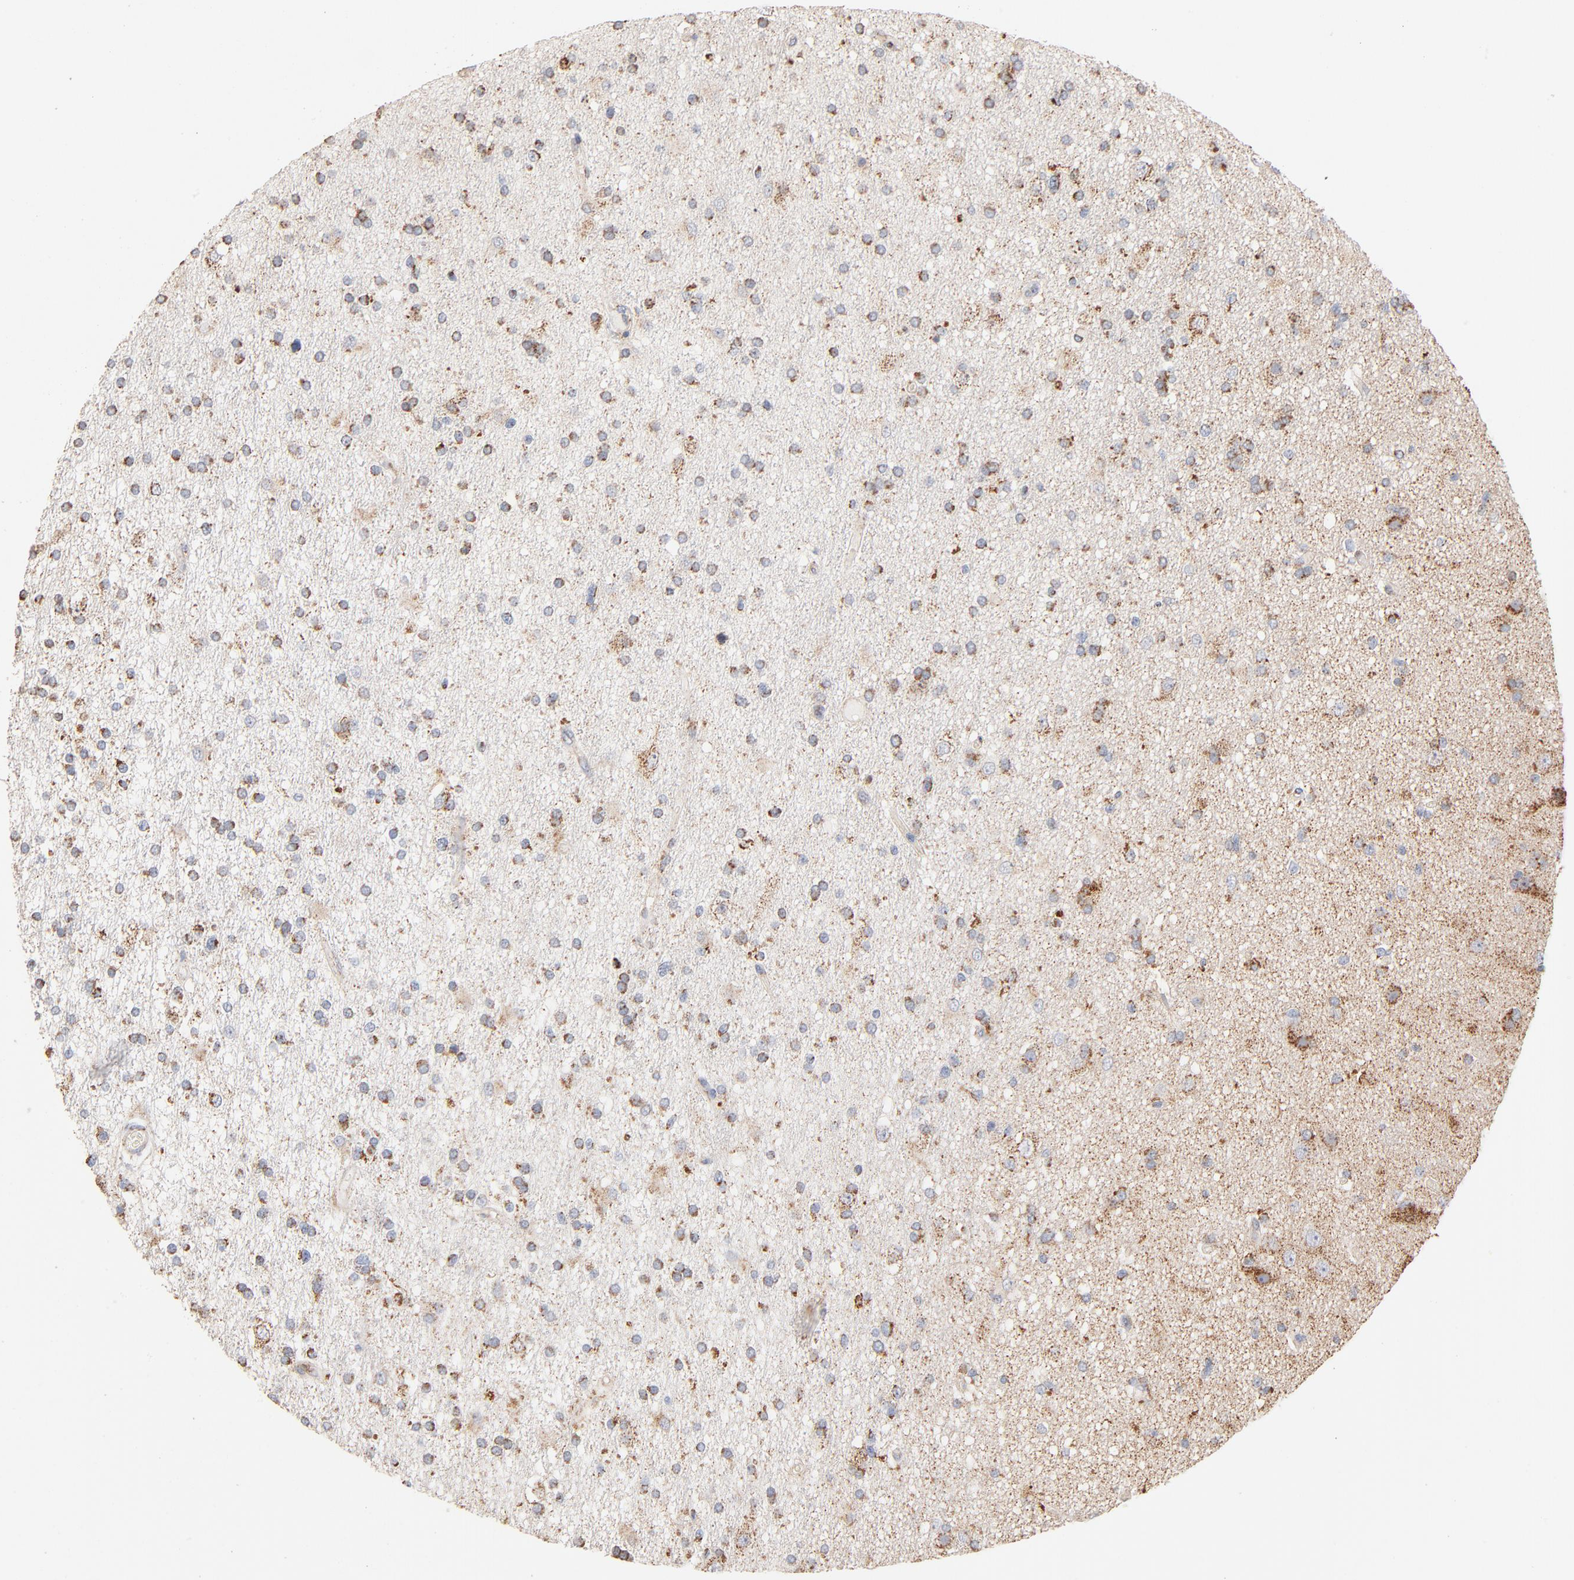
{"staining": {"intensity": "moderate", "quantity": ">75%", "location": "cytoplasmic/membranous"}, "tissue": "glioma", "cell_type": "Tumor cells", "image_type": "cancer", "snomed": [{"axis": "morphology", "description": "Glioma, malignant, High grade"}, {"axis": "topography", "description": "Brain"}], "caption": "This is an image of immunohistochemistry (IHC) staining of glioma, which shows moderate positivity in the cytoplasmic/membranous of tumor cells.", "gene": "UQCRC1", "patient": {"sex": "male", "age": 33}}